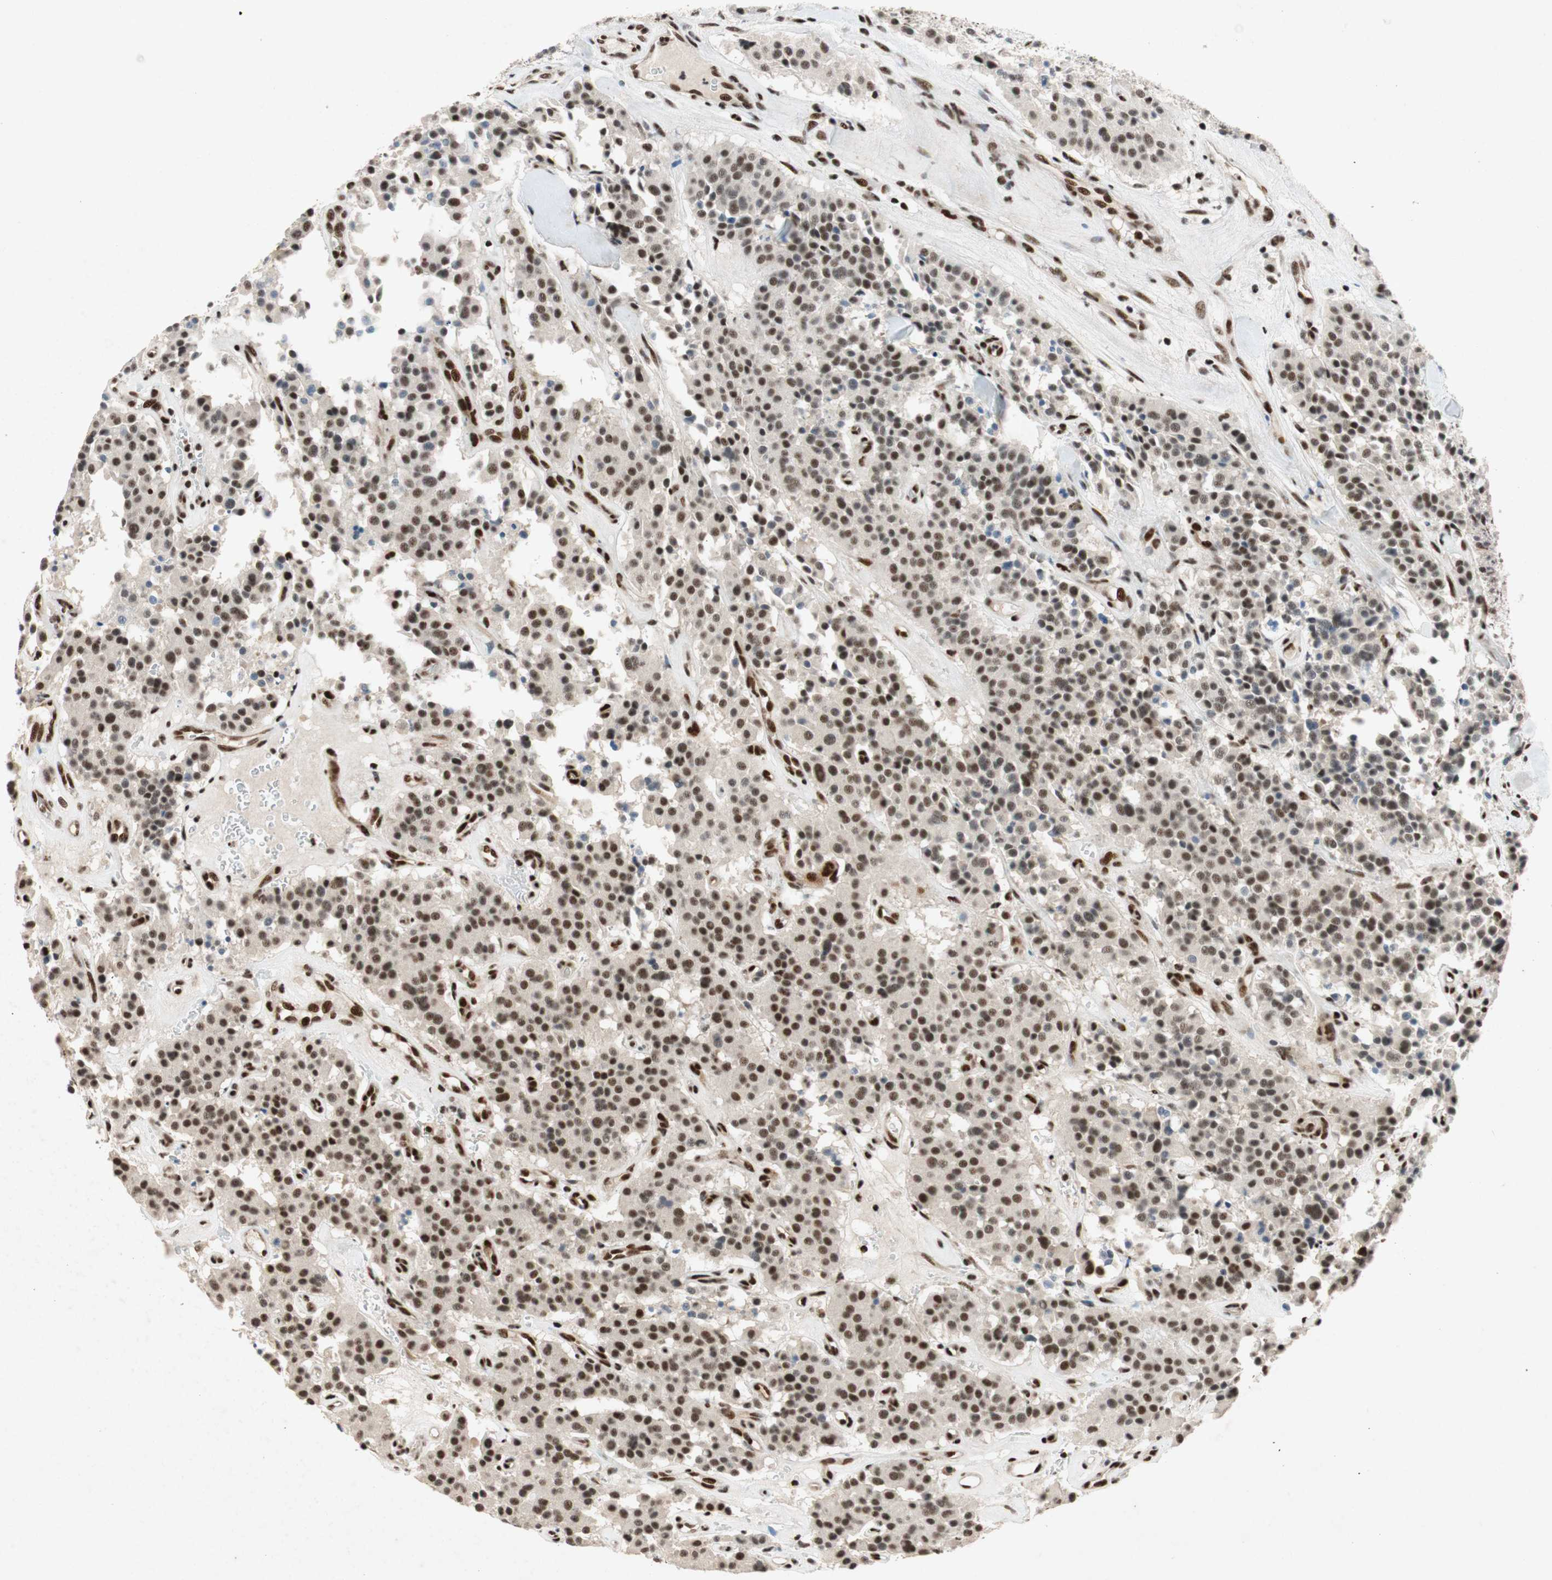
{"staining": {"intensity": "strong", "quantity": "25%-75%", "location": "nuclear"}, "tissue": "carcinoid", "cell_type": "Tumor cells", "image_type": "cancer", "snomed": [{"axis": "morphology", "description": "Carcinoid, malignant, NOS"}, {"axis": "topography", "description": "Lung"}], "caption": "Human carcinoid stained for a protein (brown) exhibits strong nuclear positive staining in approximately 25%-75% of tumor cells.", "gene": "NCBP3", "patient": {"sex": "male", "age": 30}}